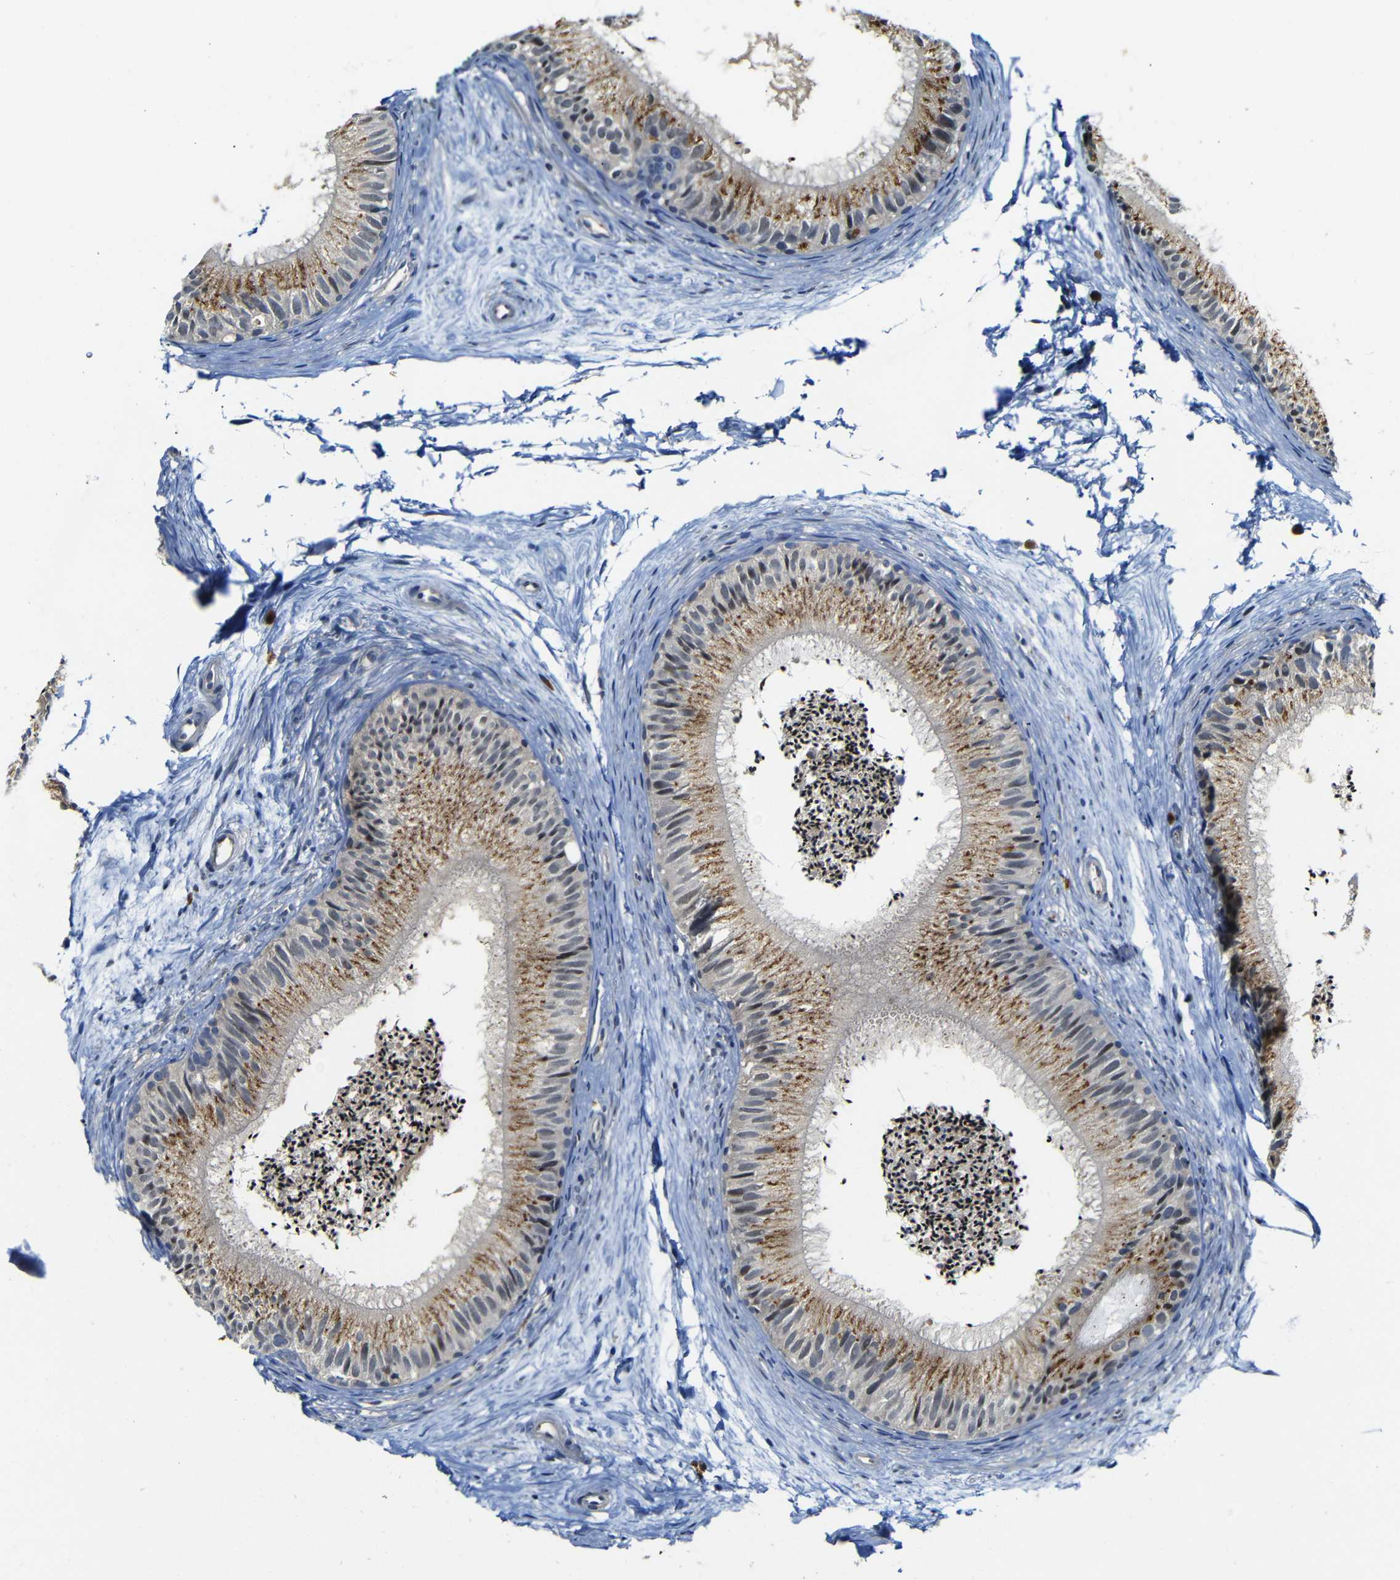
{"staining": {"intensity": "moderate", "quantity": "25%-75%", "location": "cytoplasmic/membranous"}, "tissue": "epididymis", "cell_type": "Glandular cells", "image_type": "normal", "snomed": [{"axis": "morphology", "description": "Normal tissue, NOS"}, {"axis": "topography", "description": "Epididymis"}], "caption": "Protein staining shows moderate cytoplasmic/membranous positivity in about 25%-75% of glandular cells in unremarkable epididymis.", "gene": "FURIN", "patient": {"sex": "male", "age": 56}}